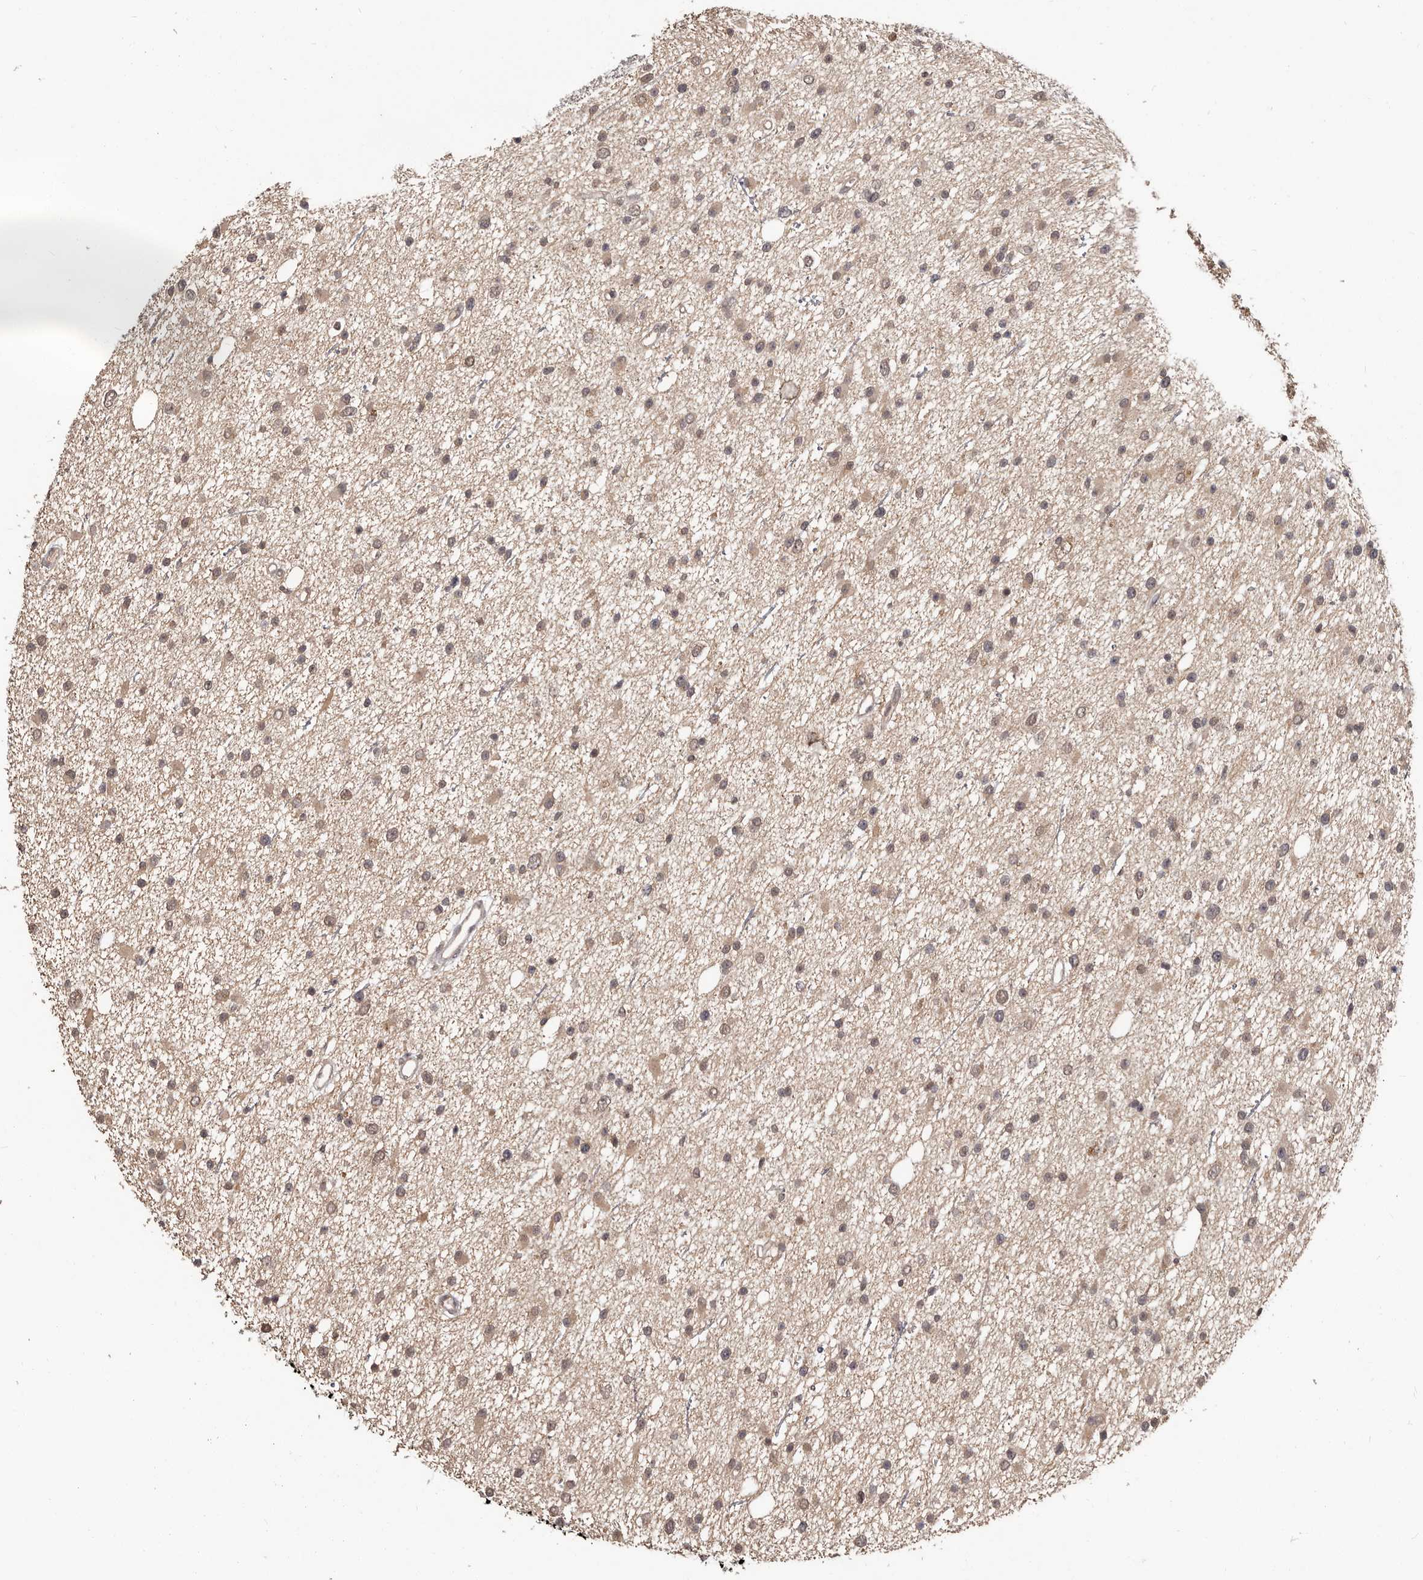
{"staining": {"intensity": "weak", "quantity": ">75%", "location": "cytoplasmic/membranous,nuclear"}, "tissue": "glioma", "cell_type": "Tumor cells", "image_type": "cancer", "snomed": [{"axis": "morphology", "description": "Glioma, malignant, Low grade"}, {"axis": "topography", "description": "Cerebral cortex"}], "caption": "Protein staining of malignant low-grade glioma tissue demonstrates weak cytoplasmic/membranous and nuclear positivity in approximately >75% of tumor cells.", "gene": "ZFP14", "patient": {"sex": "female", "age": 39}}